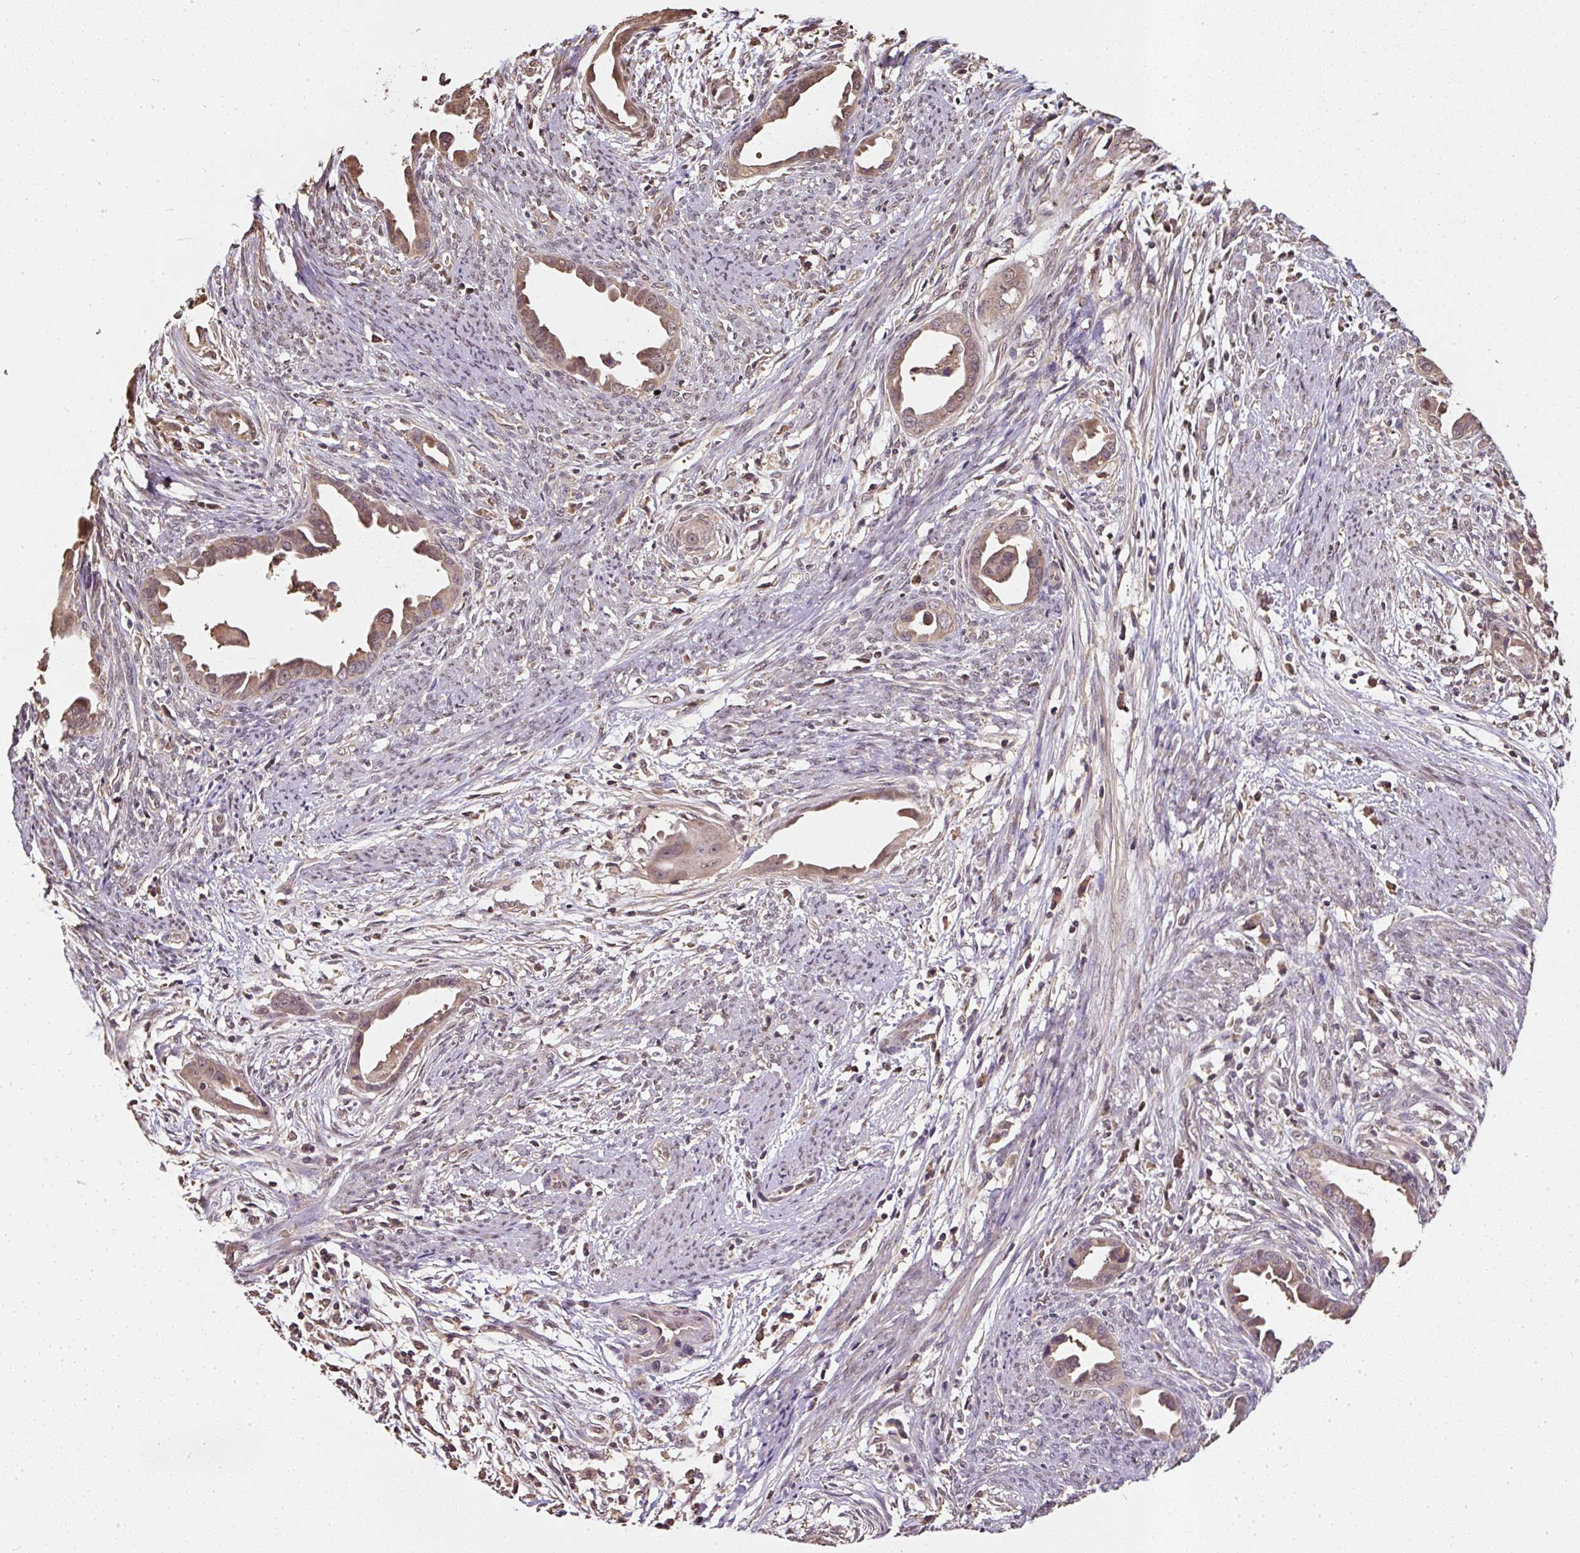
{"staining": {"intensity": "moderate", "quantity": ">75%", "location": "cytoplasmic/membranous,nuclear"}, "tissue": "endometrial cancer", "cell_type": "Tumor cells", "image_type": "cancer", "snomed": [{"axis": "morphology", "description": "Adenocarcinoma, NOS"}, {"axis": "topography", "description": "Endometrium"}], "caption": "A brown stain labels moderate cytoplasmic/membranous and nuclear positivity of a protein in endometrial cancer tumor cells.", "gene": "TMEM170B", "patient": {"sex": "female", "age": 57}}